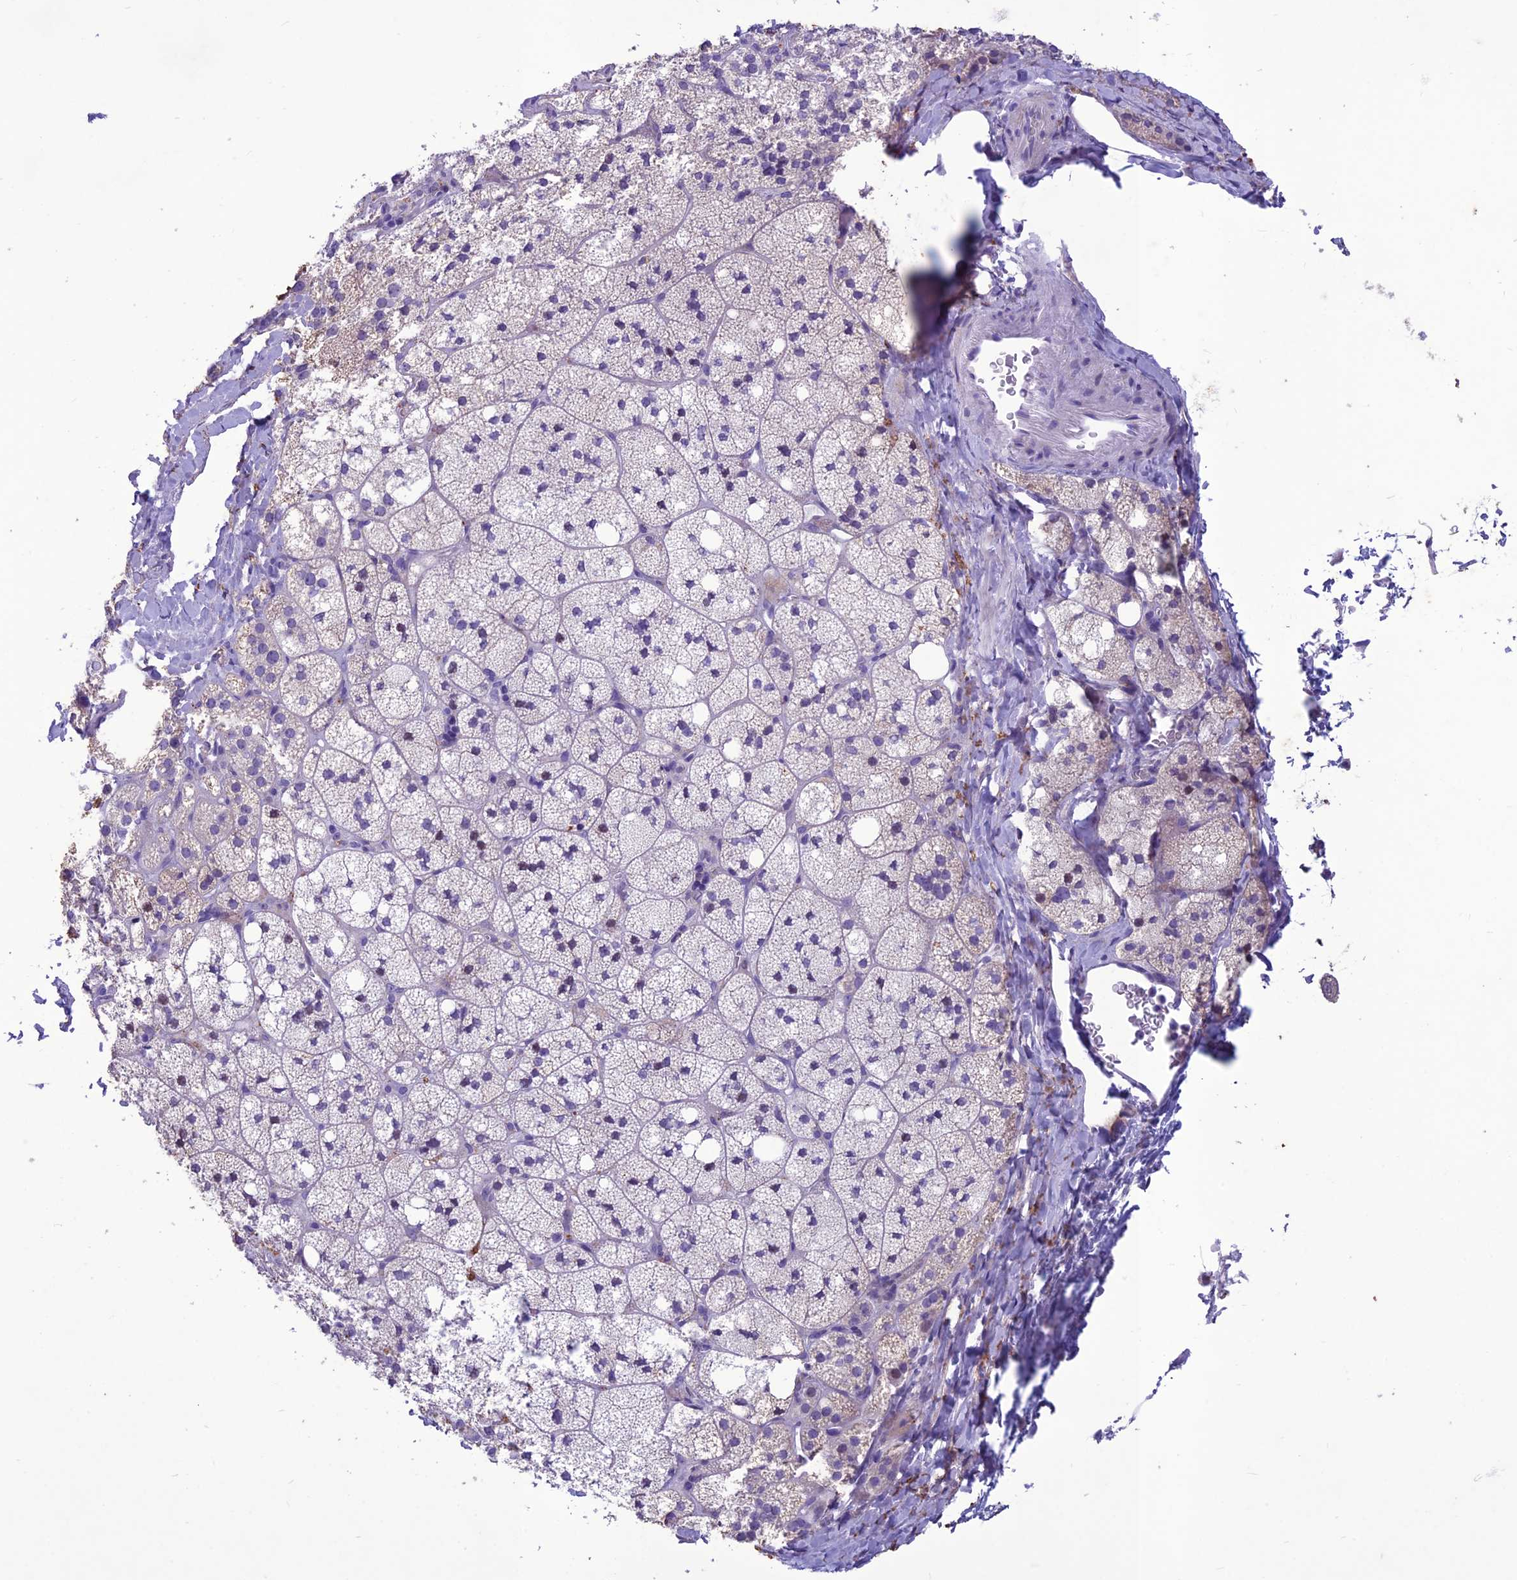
{"staining": {"intensity": "moderate", "quantity": "<25%", "location": "cytoplasmic/membranous"}, "tissue": "adrenal gland", "cell_type": "Glandular cells", "image_type": "normal", "snomed": [{"axis": "morphology", "description": "Normal tissue, NOS"}, {"axis": "topography", "description": "Adrenal gland"}], "caption": "IHC micrograph of unremarkable adrenal gland stained for a protein (brown), which displays low levels of moderate cytoplasmic/membranous staining in approximately <25% of glandular cells.", "gene": "IFT172", "patient": {"sex": "male", "age": 61}}